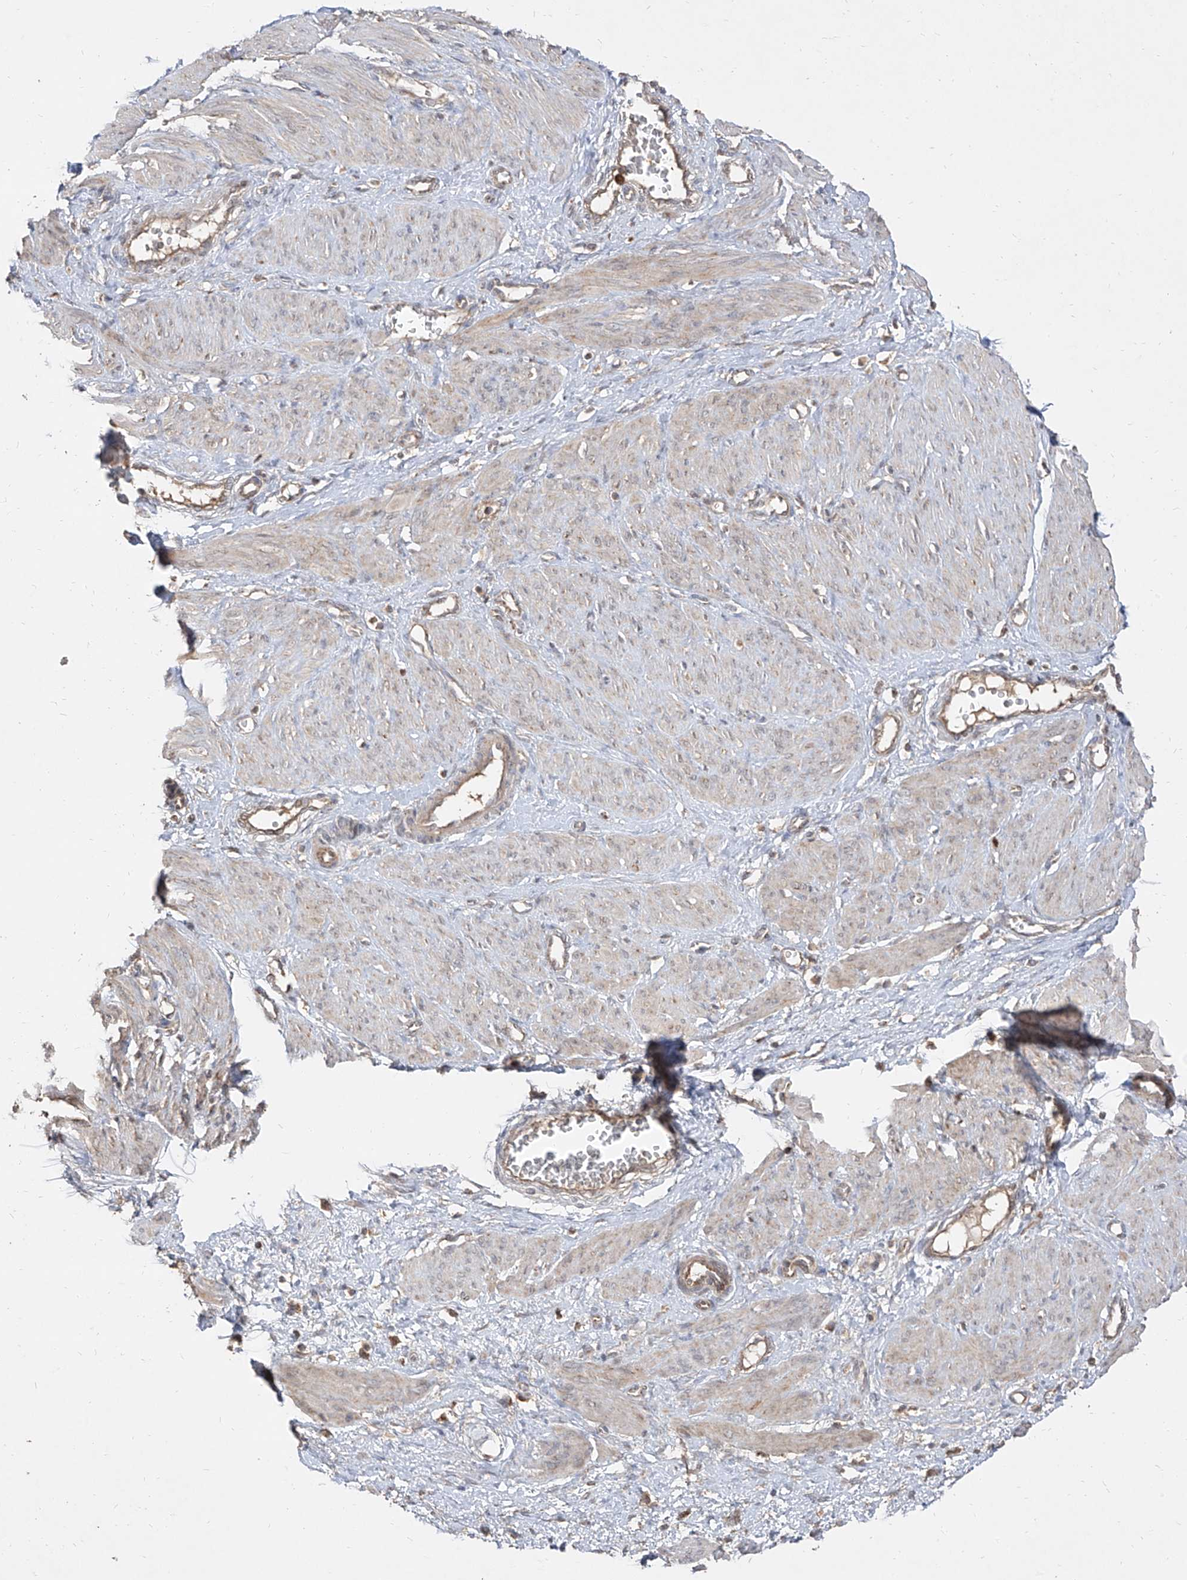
{"staining": {"intensity": "moderate", "quantity": "<25%", "location": "cytoplasmic/membranous"}, "tissue": "smooth muscle", "cell_type": "Smooth muscle cells", "image_type": "normal", "snomed": [{"axis": "morphology", "description": "Normal tissue, NOS"}, {"axis": "topography", "description": "Endometrium"}], "caption": "Smooth muscle cells reveal low levels of moderate cytoplasmic/membranous staining in approximately <25% of cells in benign smooth muscle.", "gene": "AIM2", "patient": {"sex": "female", "age": 33}}